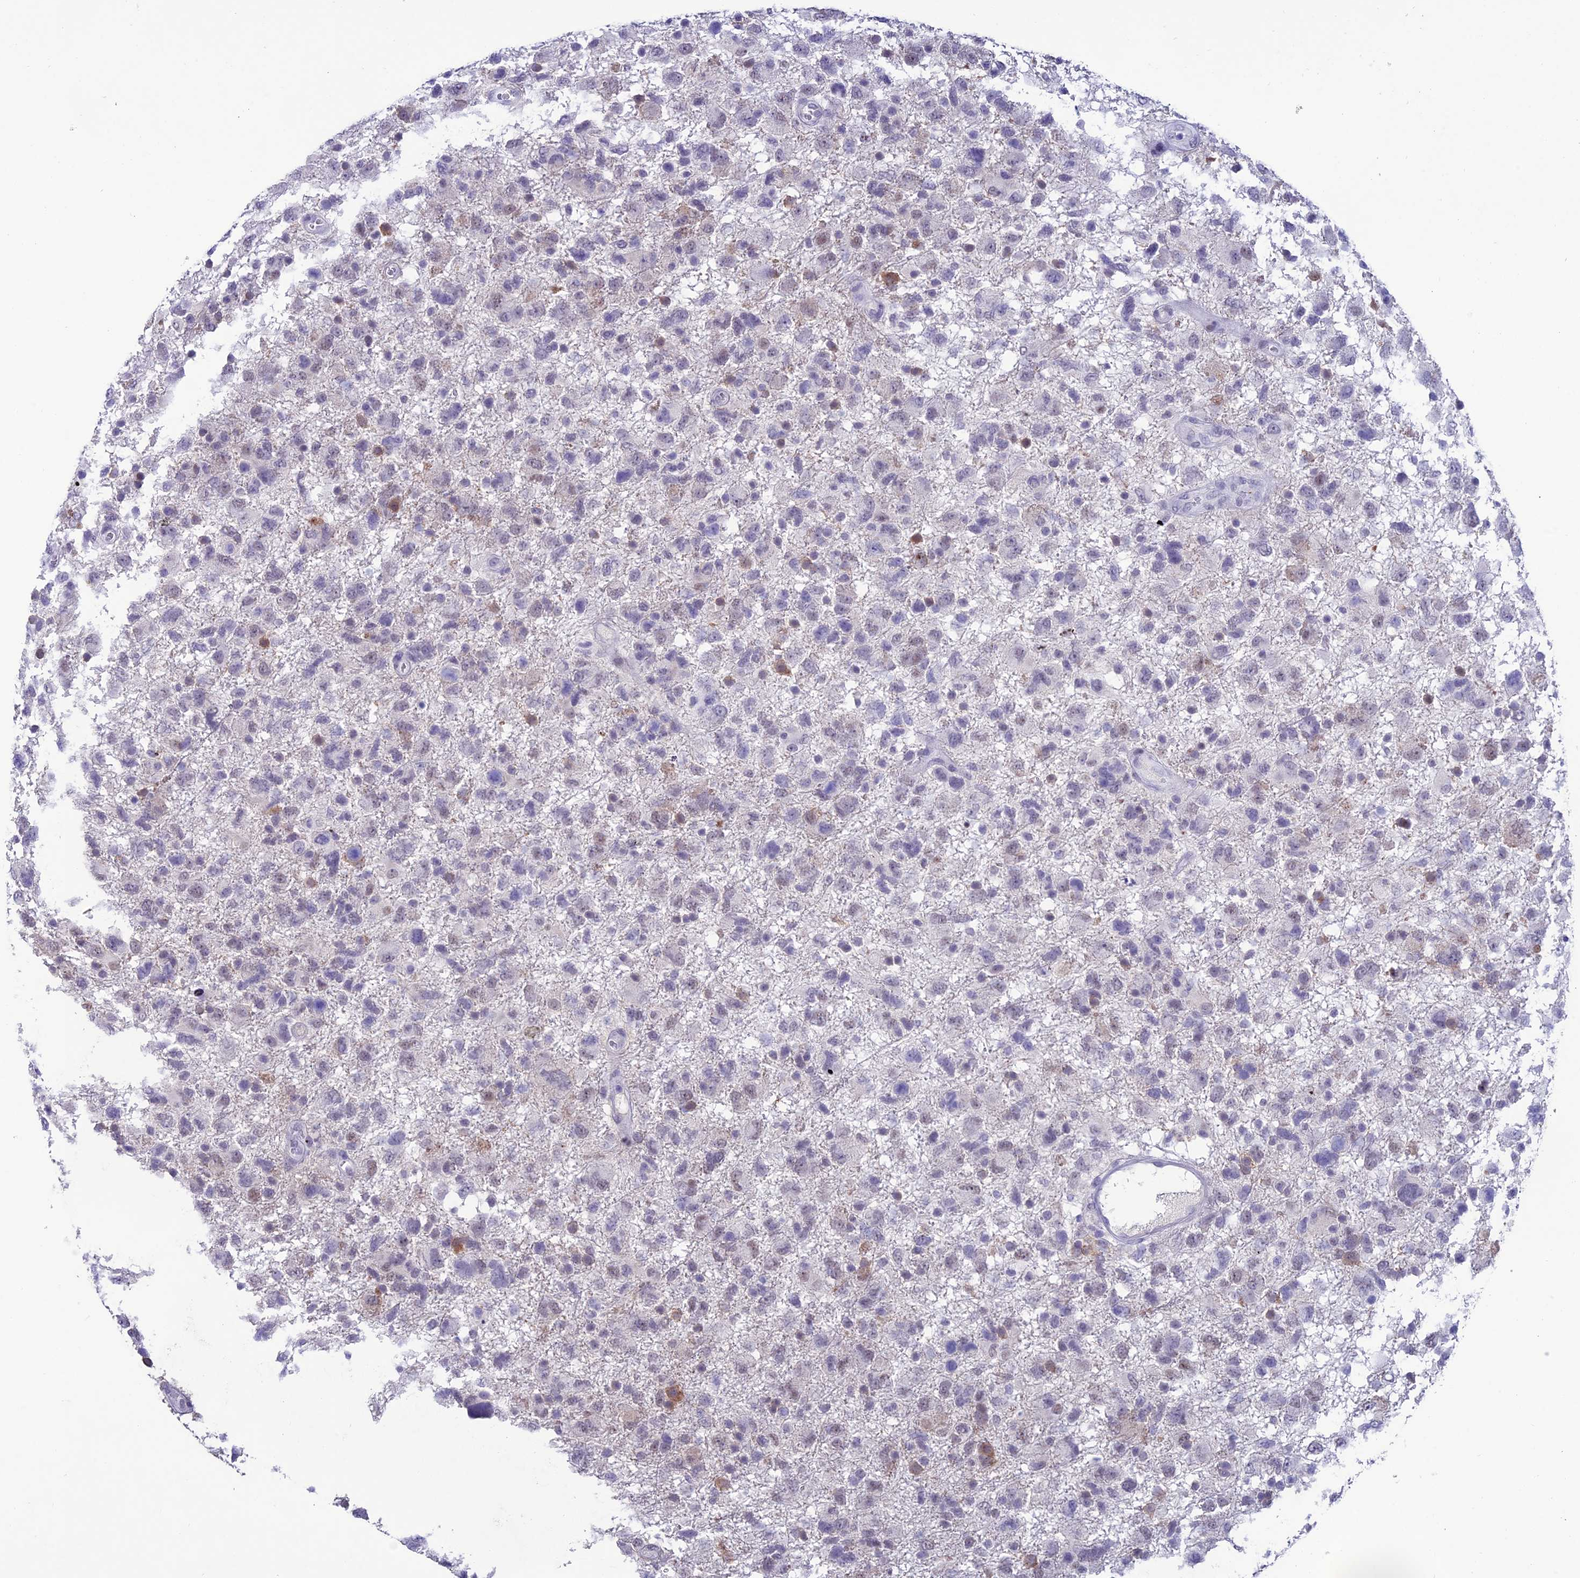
{"staining": {"intensity": "moderate", "quantity": "<25%", "location": "cytoplasmic/membranous"}, "tissue": "glioma", "cell_type": "Tumor cells", "image_type": "cancer", "snomed": [{"axis": "morphology", "description": "Glioma, malignant, High grade"}, {"axis": "topography", "description": "Brain"}], "caption": "Malignant high-grade glioma stained for a protein (brown) shows moderate cytoplasmic/membranous positive positivity in approximately <25% of tumor cells.", "gene": "MFSD2B", "patient": {"sex": "male", "age": 61}}